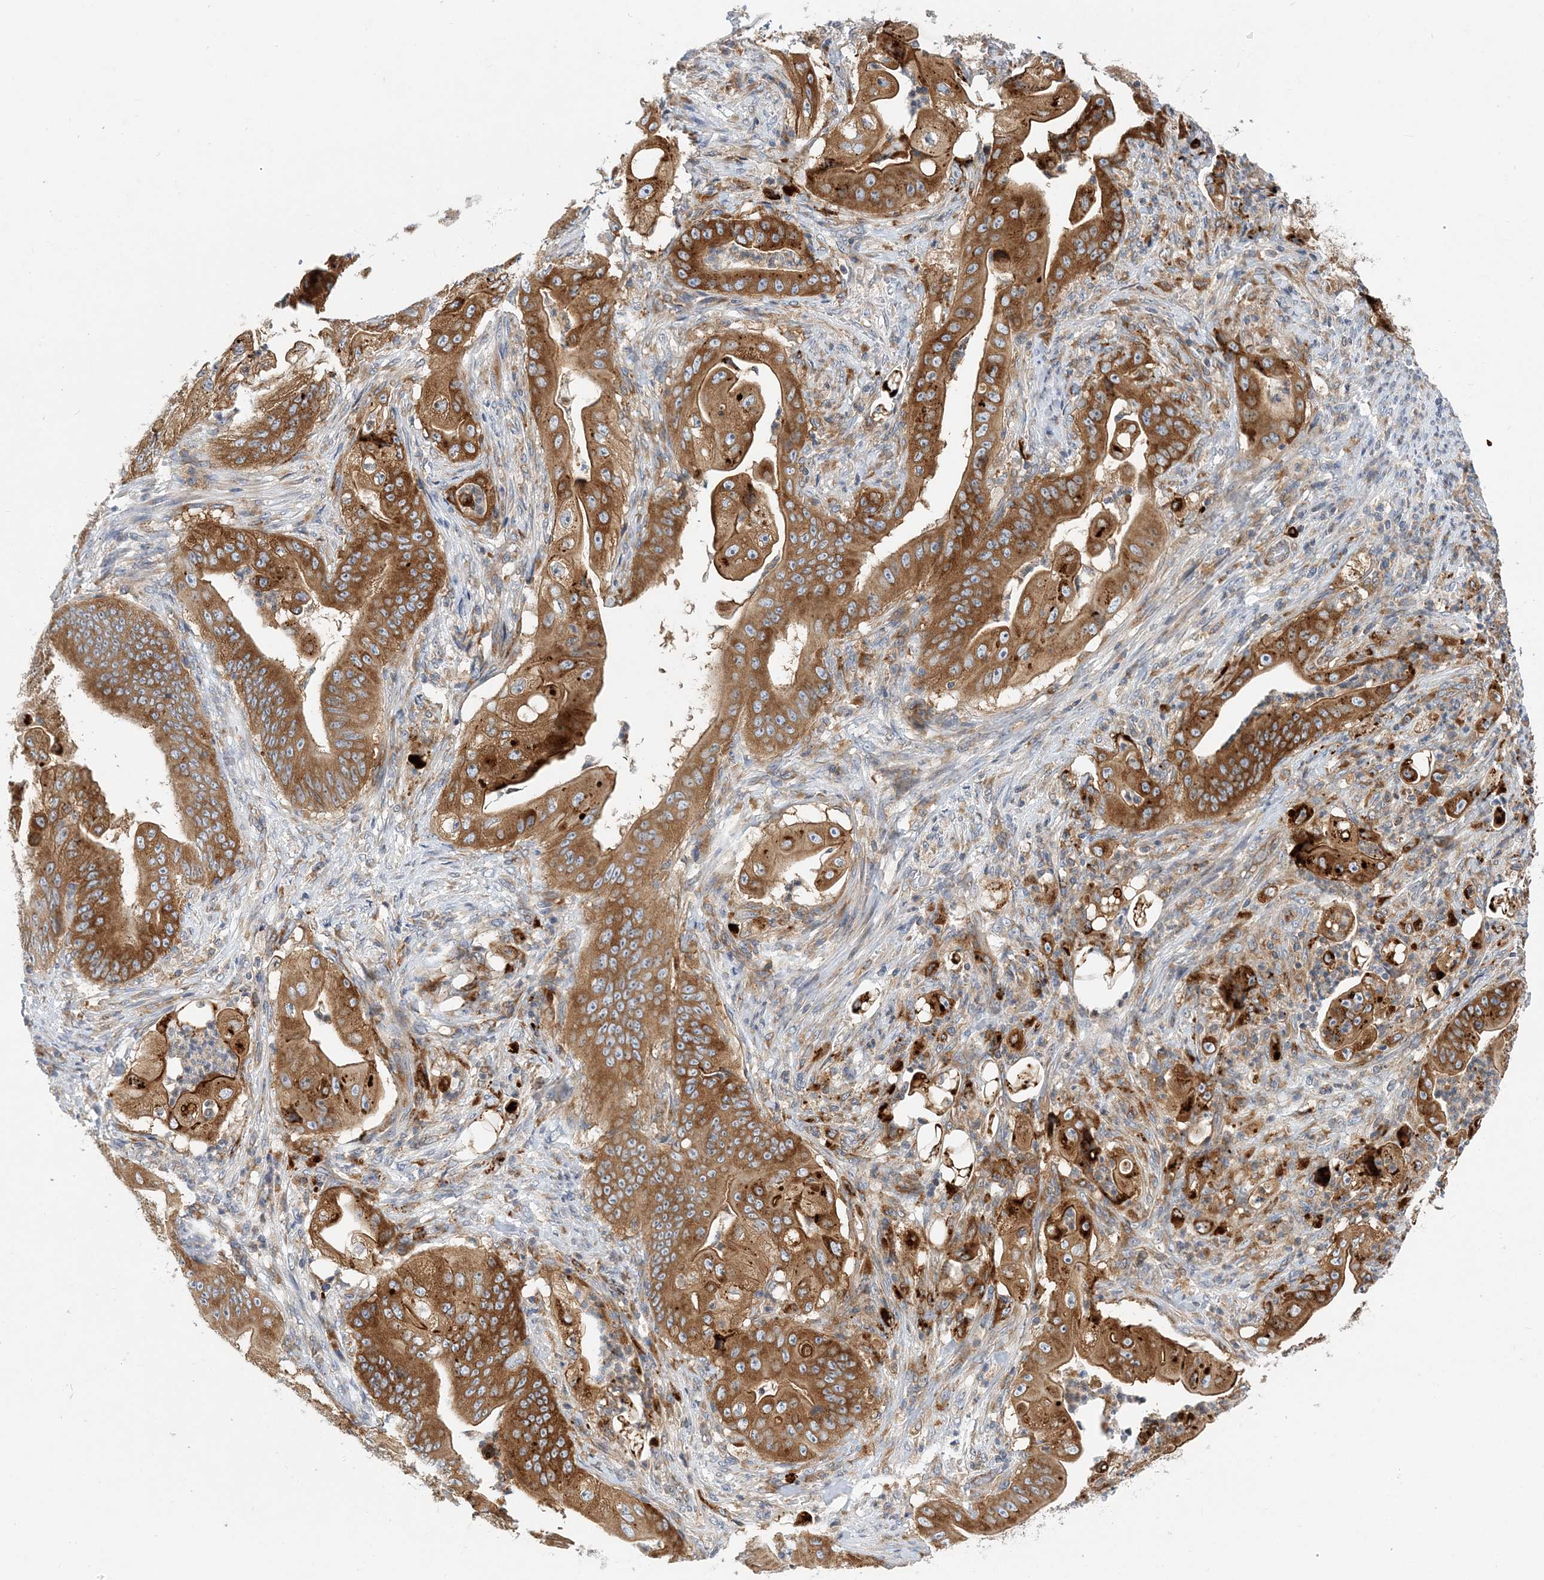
{"staining": {"intensity": "strong", "quantity": ">75%", "location": "cytoplasmic/membranous"}, "tissue": "stomach cancer", "cell_type": "Tumor cells", "image_type": "cancer", "snomed": [{"axis": "morphology", "description": "Adenocarcinoma, NOS"}, {"axis": "topography", "description": "Stomach"}], "caption": "IHC of human stomach cancer shows high levels of strong cytoplasmic/membranous expression in approximately >75% of tumor cells.", "gene": "LARP4B", "patient": {"sex": "female", "age": 73}}